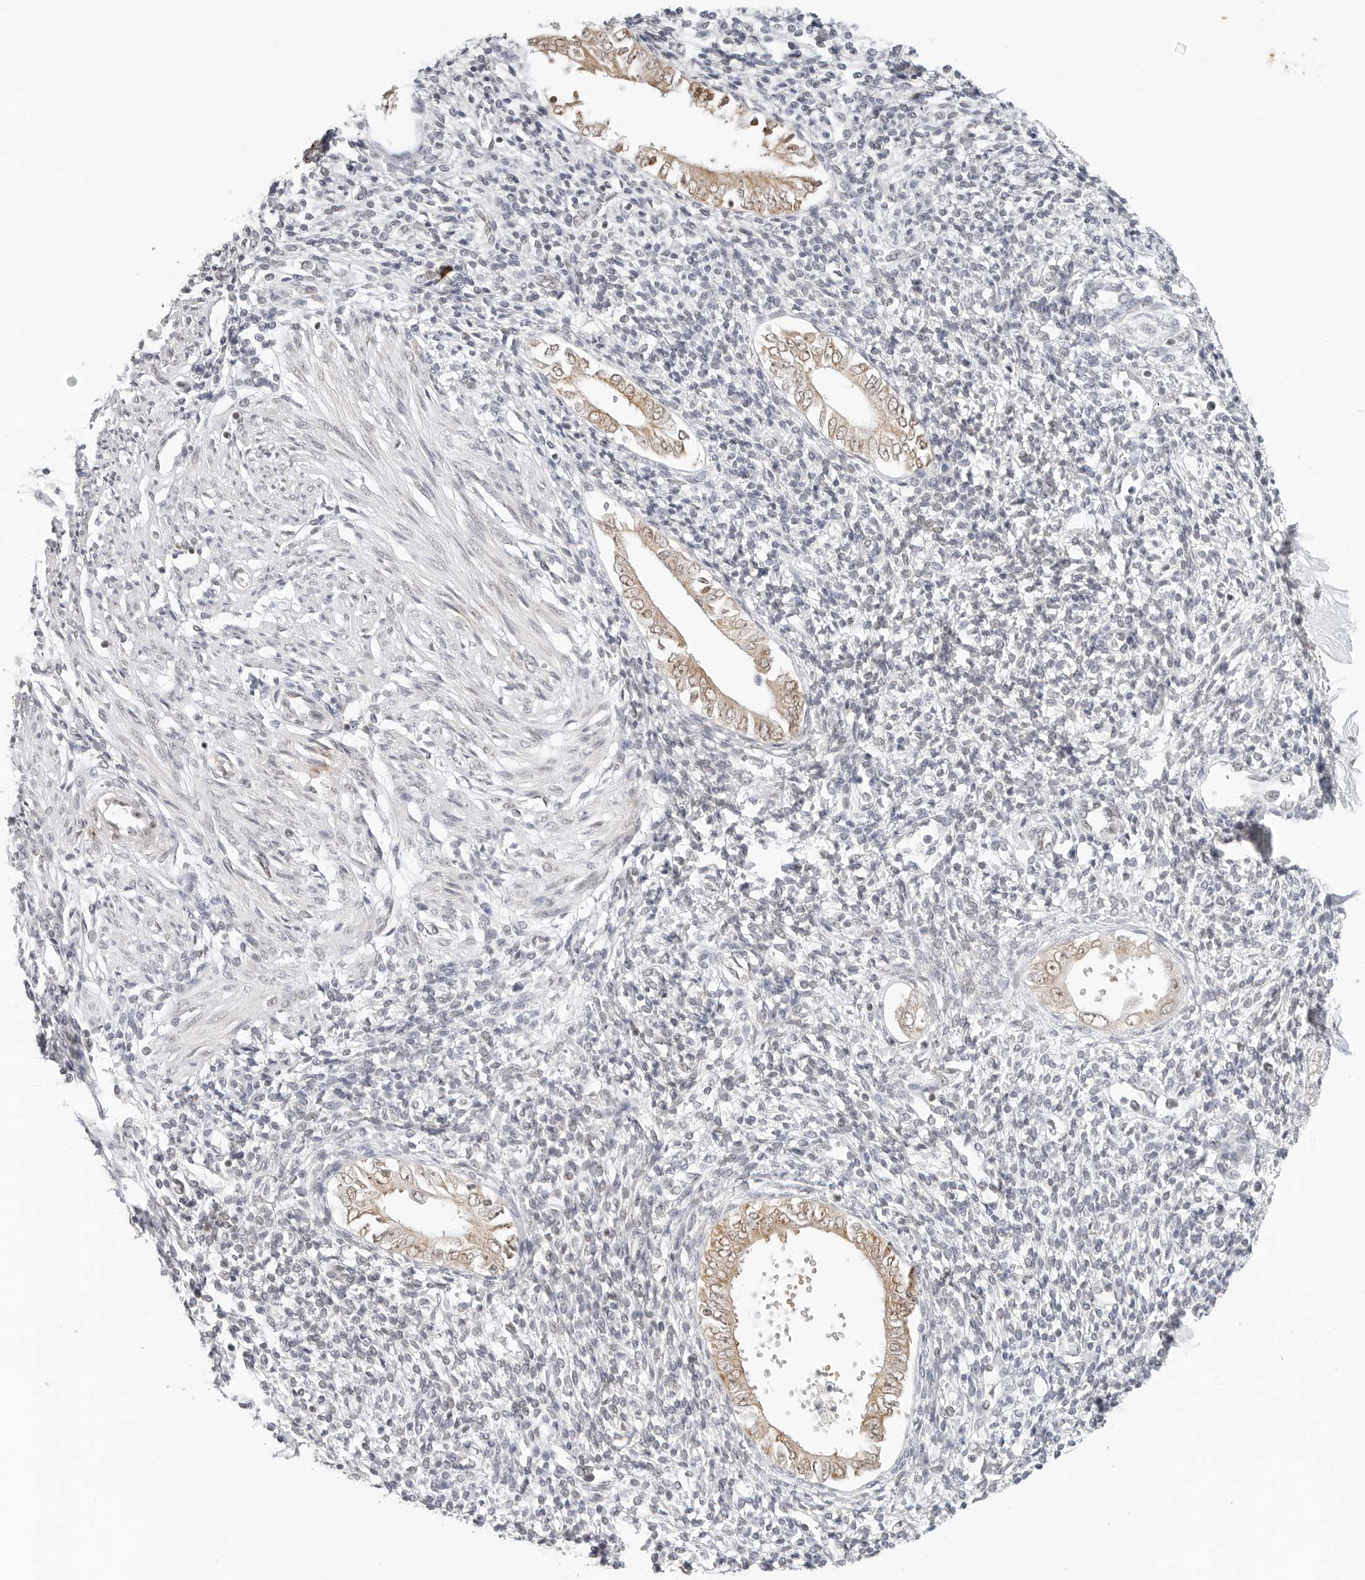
{"staining": {"intensity": "negative", "quantity": "none", "location": "none"}, "tissue": "endometrium", "cell_type": "Cells in endometrial stroma", "image_type": "normal", "snomed": [{"axis": "morphology", "description": "Normal tissue, NOS"}, {"axis": "topography", "description": "Endometrium"}], "caption": "IHC histopathology image of normal human endometrium stained for a protein (brown), which demonstrates no expression in cells in endometrial stroma. (IHC, brightfield microscopy, high magnification).", "gene": "METAP1", "patient": {"sex": "female", "age": 66}}